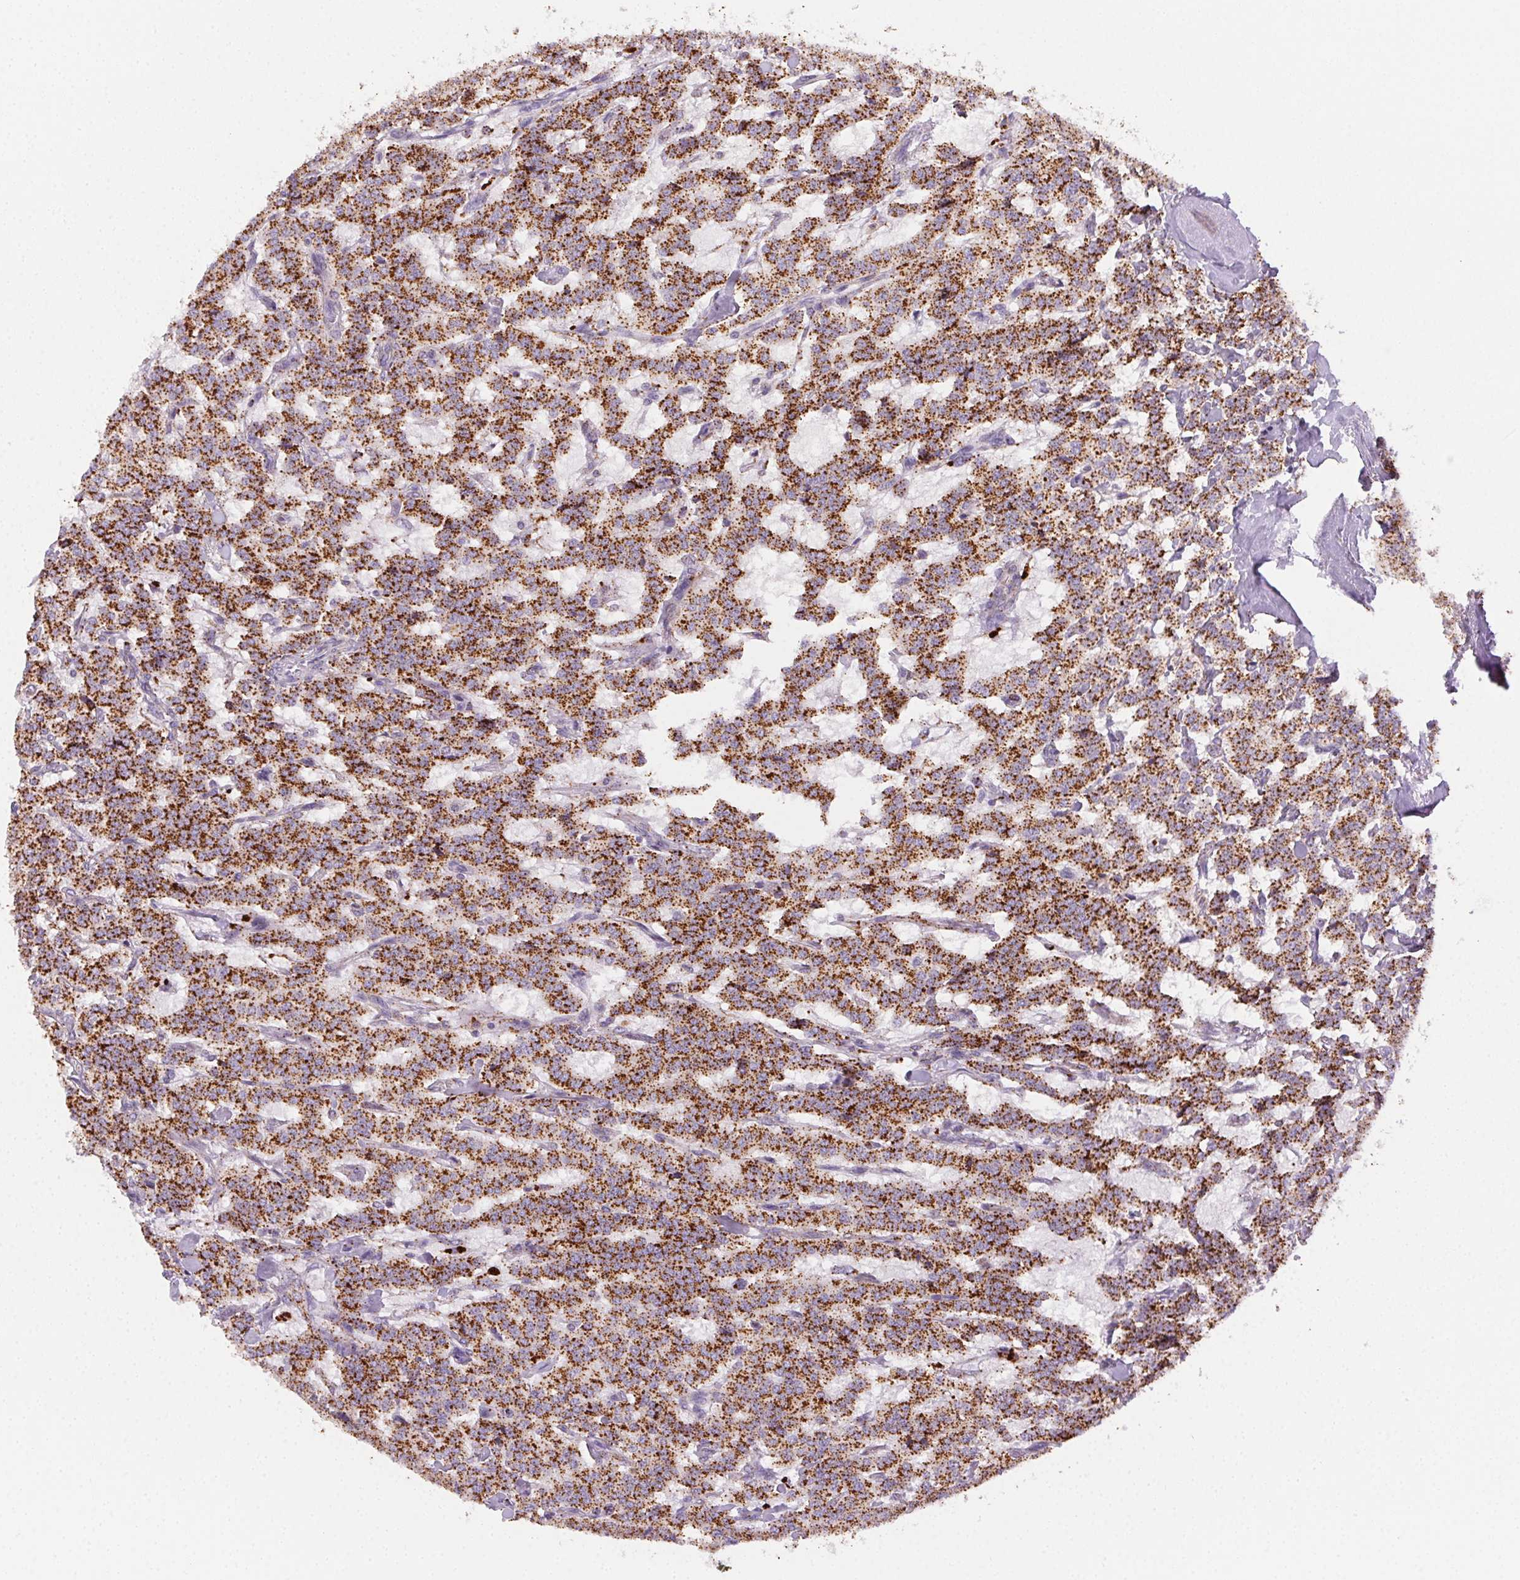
{"staining": {"intensity": "strong", "quantity": ">75%", "location": "cytoplasmic/membranous"}, "tissue": "carcinoid", "cell_type": "Tumor cells", "image_type": "cancer", "snomed": [{"axis": "morphology", "description": "Carcinoid, malignant, NOS"}, {"axis": "topography", "description": "Lung"}], "caption": "Strong cytoplasmic/membranous expression for a protein is present in about >75% of tumor cells of malignant carcinoid using immunohistochemistry.", "gene": "SCPEP1", "patient": {"sex": "female", "age": 46}}